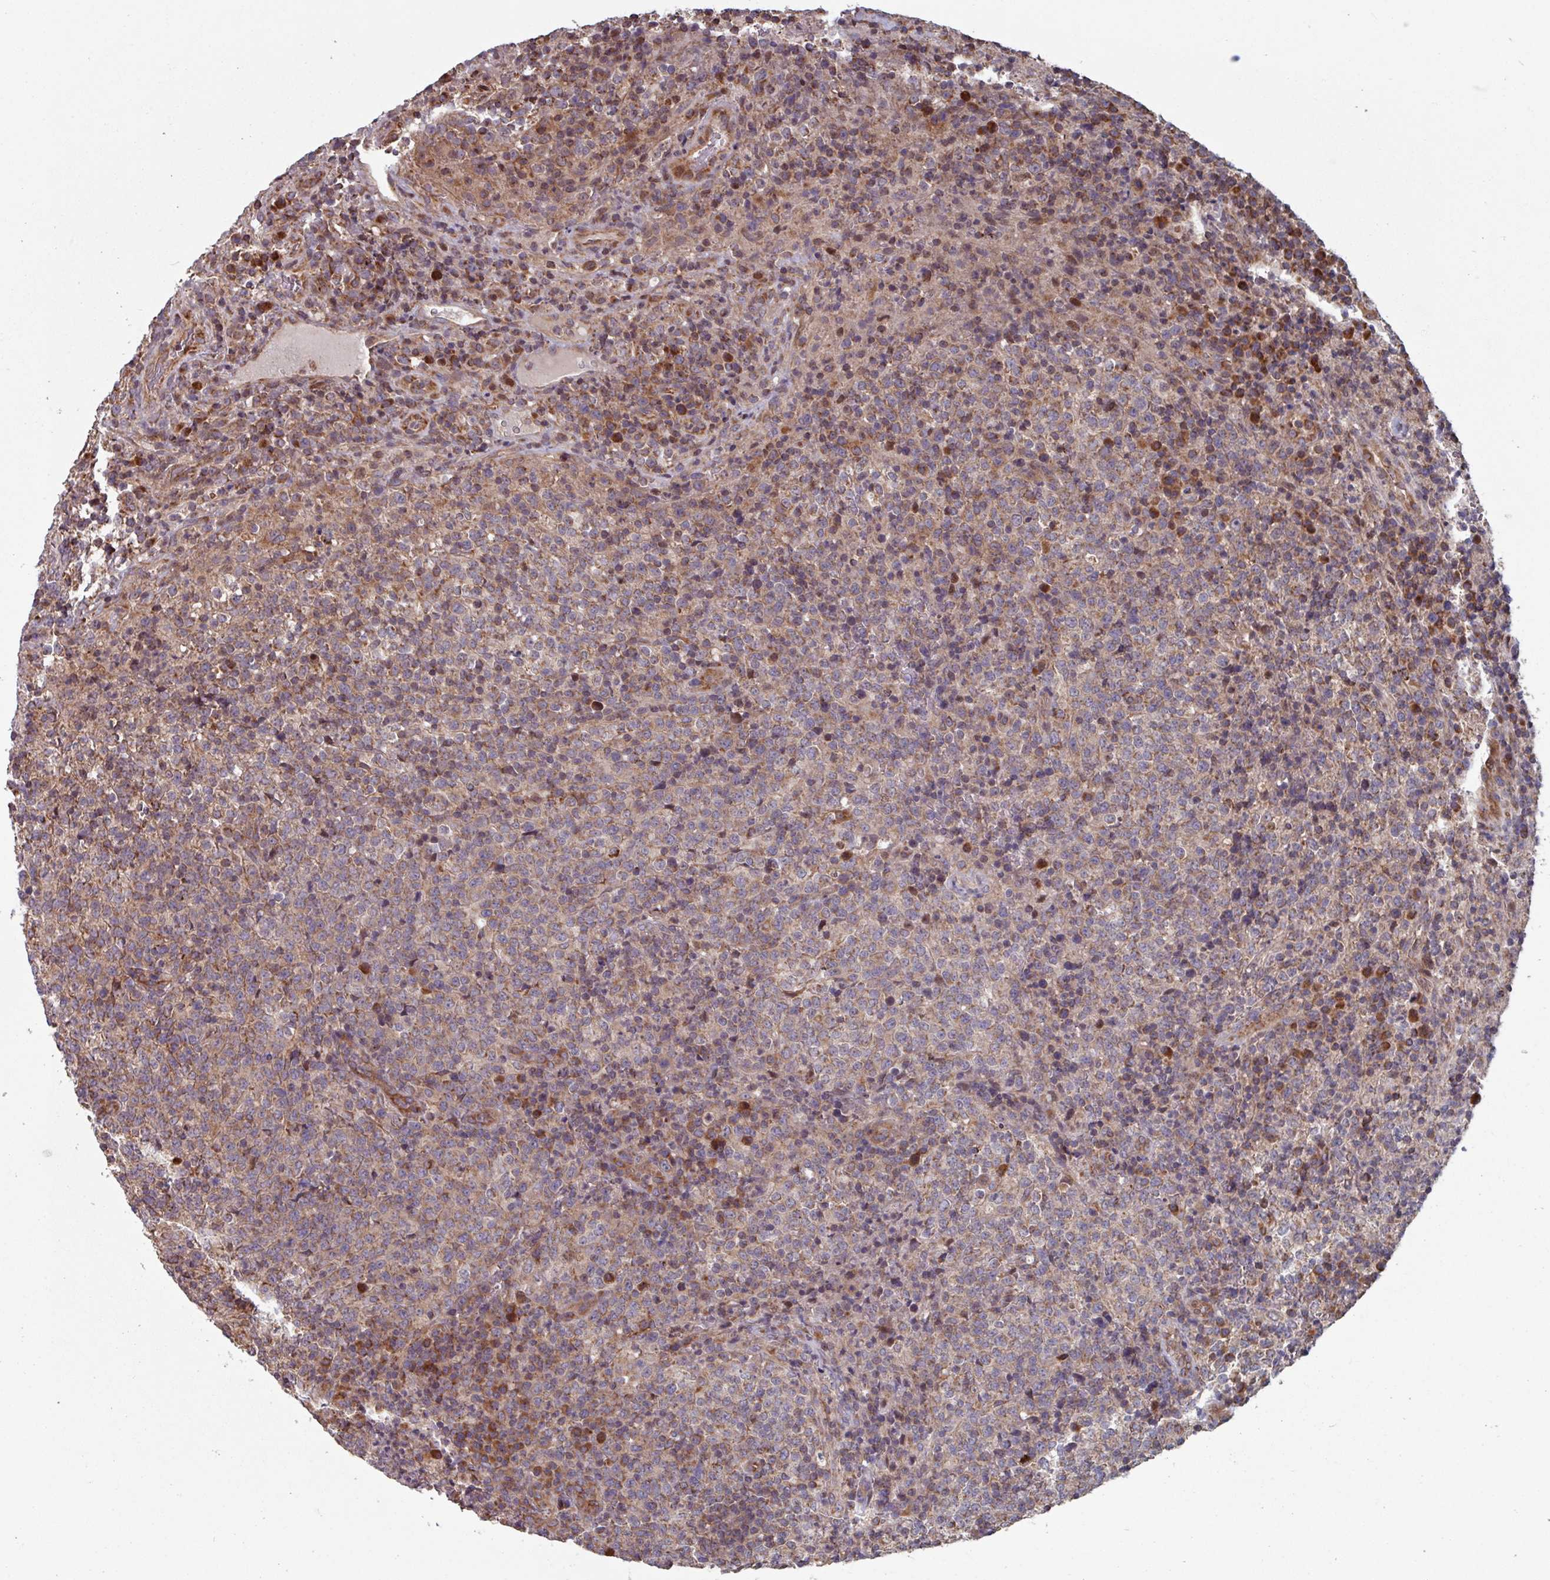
{"staining": {"intensity": "moderate", "quantity": ">75%", "location": "cytoplasmic/membranous"}, "tissue": "lymphoma", "cell_type": "Tumor cells", "image_type": "cancer", "snomed": [{"axis": "morphology", "description": "Malignant lymphoma, non-Hodgkin's type, High grade"}, {"axis": "topography", "description": "Lymph node"}], "caption": "Lymphoma was stained to show a protein in brown. There is medium levels of moderate cytoplasmic/membranous expression in approximately >75% of tumor cells.", "gene": "COX7C", "patient": {"sex": "male", "age": 54}}